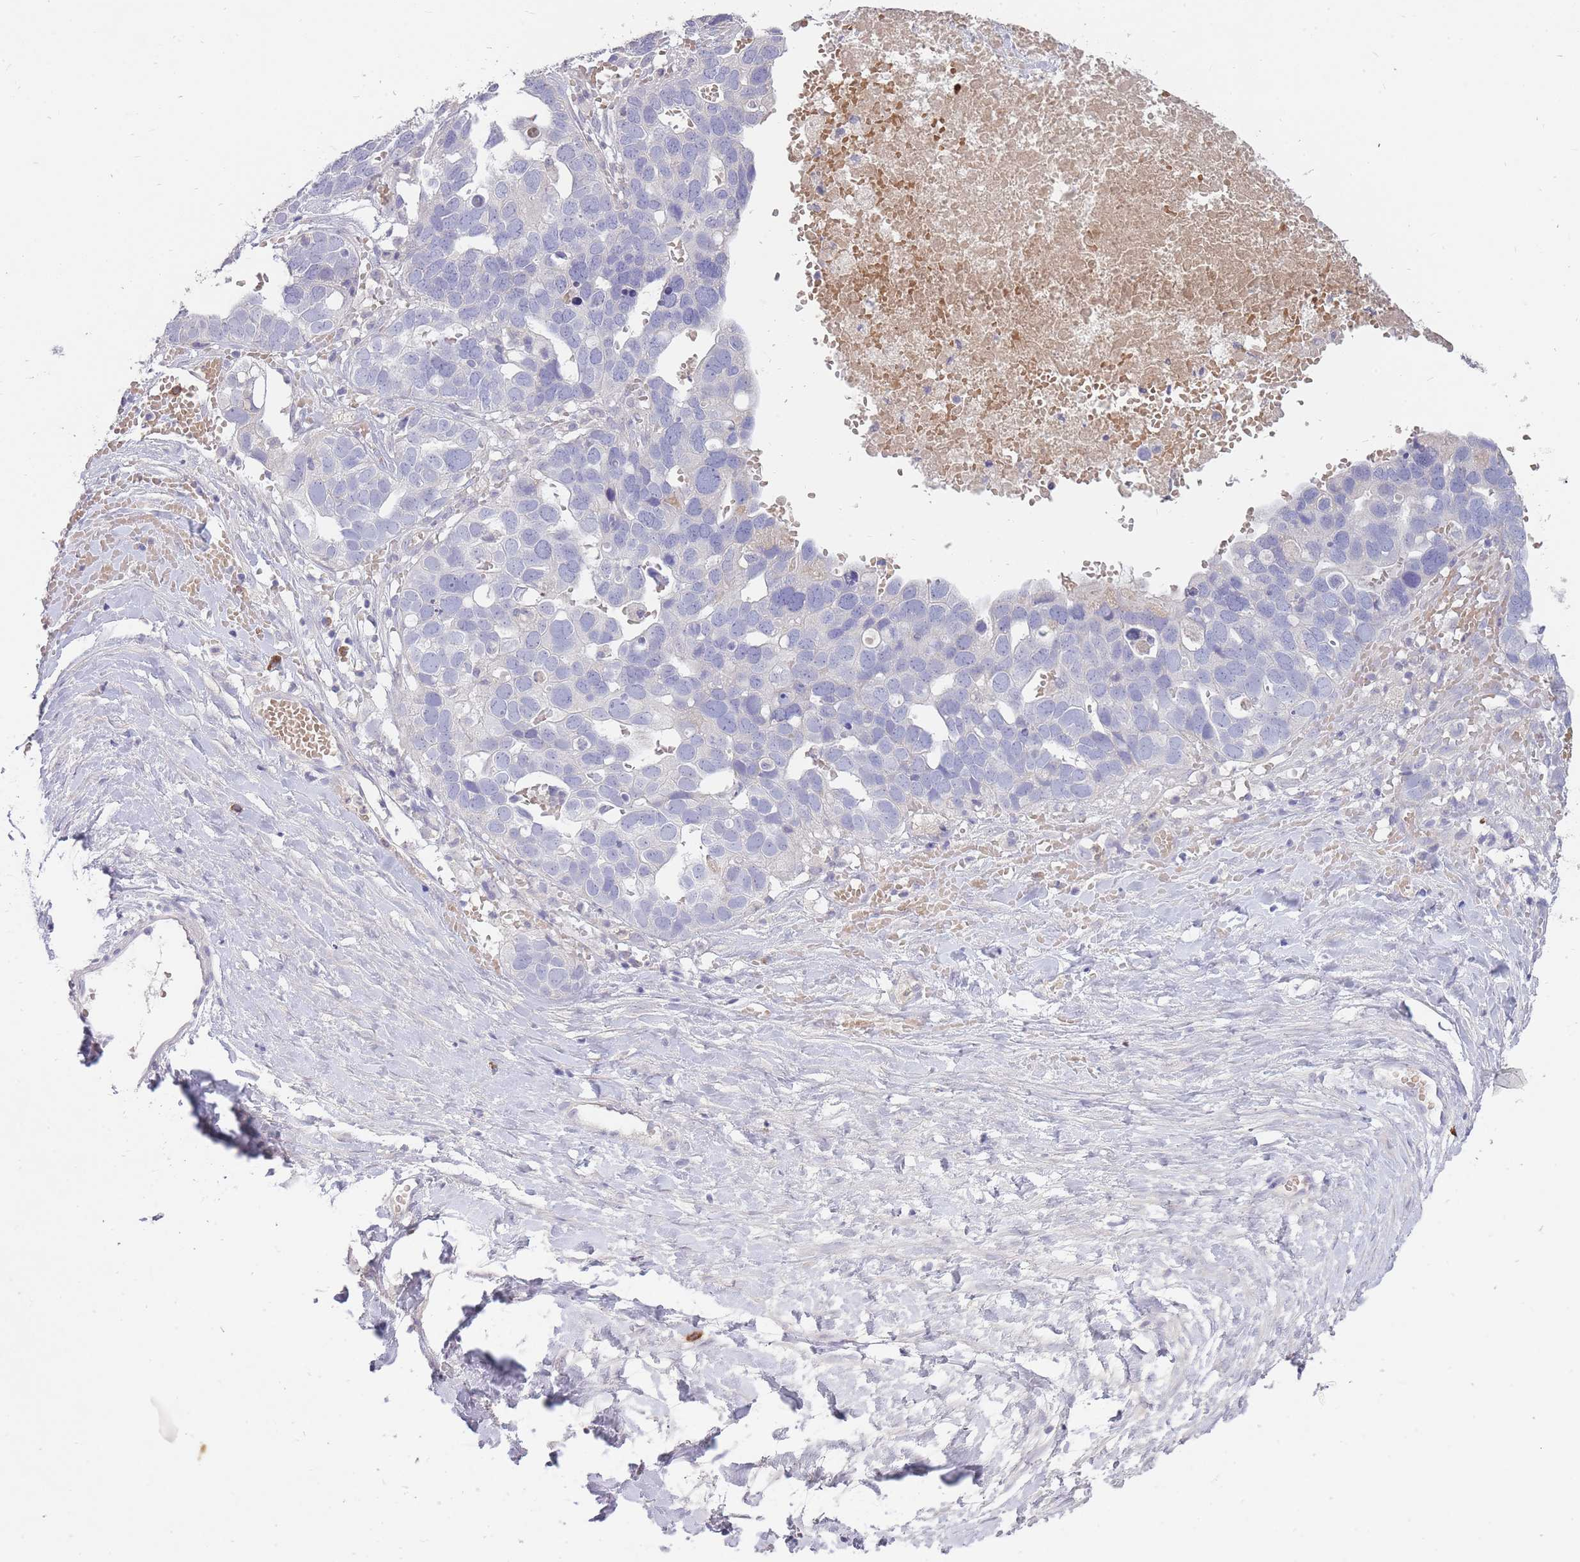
{"staining": {"intensity": "negative", "quantity": "none", "location": "none"}, "tissue": "ovarian cancer", "cell_type": "Tumor cells", "image_type": "cancer", "snomed": [{"axis": "morphology", "description": "Cystadenocarcinoma, serous, NOS"}, {"axis": "topography", "description": "Ovary"}], "caption": "Tumor cells show no significant protein positivity in ovarian serous cystadenocarcinoma.", "gene": "FRG2C", "patient": {"sex": "female", "age": 54}}